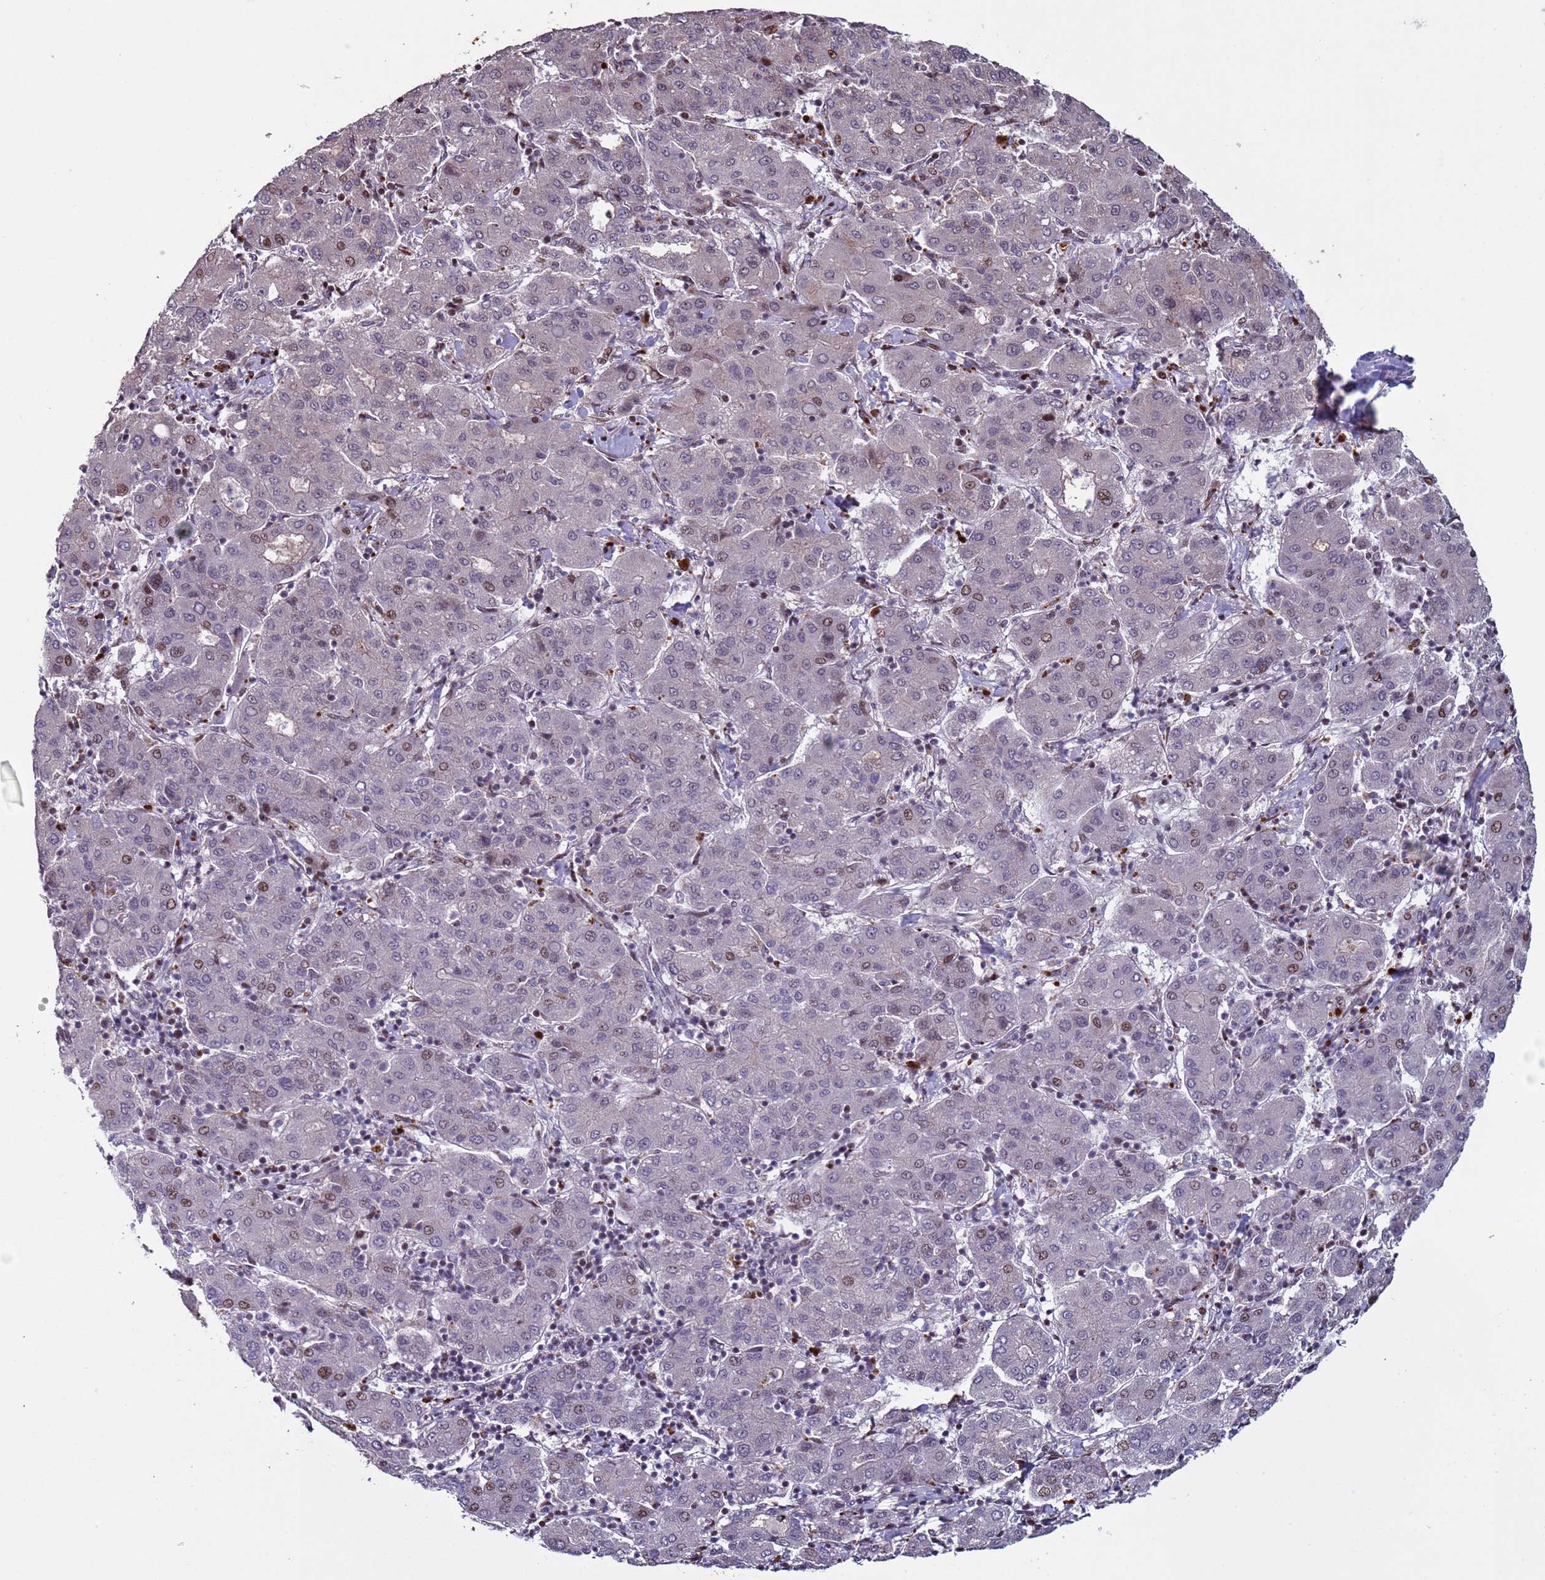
{"staining": {"intensity": "moderate", "quantity": "<25%", "location": "nuclear"}, "tissue": "liver cancer", "cell_type": "Tumor cells", "image_type": "cancer", "snomed": [{"axis": "morphology", "description": "Carcinoma, Hepatocellular, NOS"}, {"axis": "topography", "description": "Liver"}], "caption": "High-power microscopy captured an IHC image of hepatocellular carcinoma (liver), revealing moderate nuclear positivity in approximately <25% of tumor cells.", "gene": "HGH1", "patient": {"sex": "male", "age": 65}}